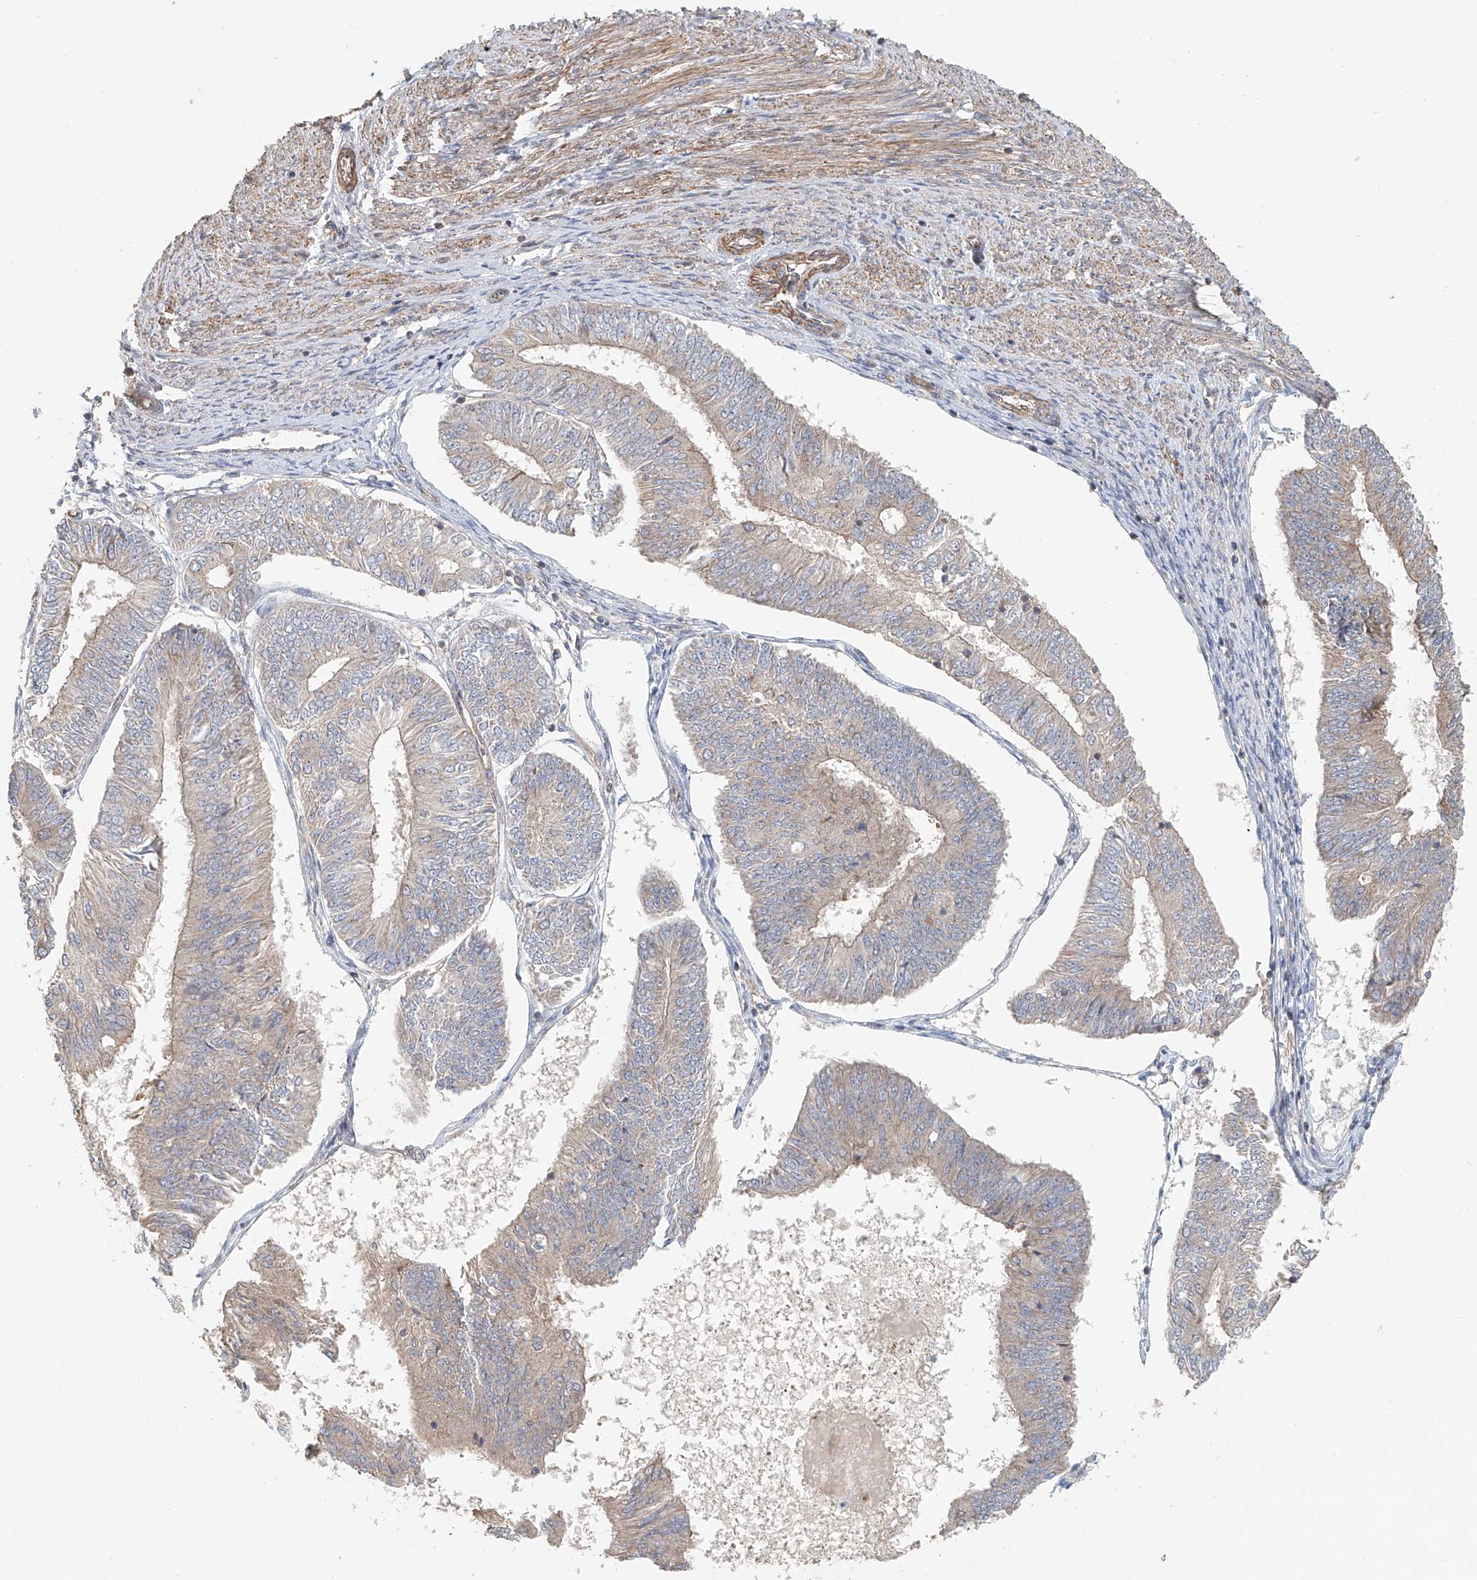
{"staining": {"intensity": "negative", "quantity": "none", "location": "none"}, "tissue": "endometrial cancer", "cell_type": "Tumor cells", "image_type": "cancer", "snomed": [{"axis": "morphology", "description": "Adenocarcinoma, NOS"}, {"axis": "topography", "description": "Endometrium"}], "caption": "Immunohistochemistry (IHC) of endometrial cancer exhibits no positivity in tumor cells.", "gene": "FRYL", "patient": {"sex": "female", "age": 58}}